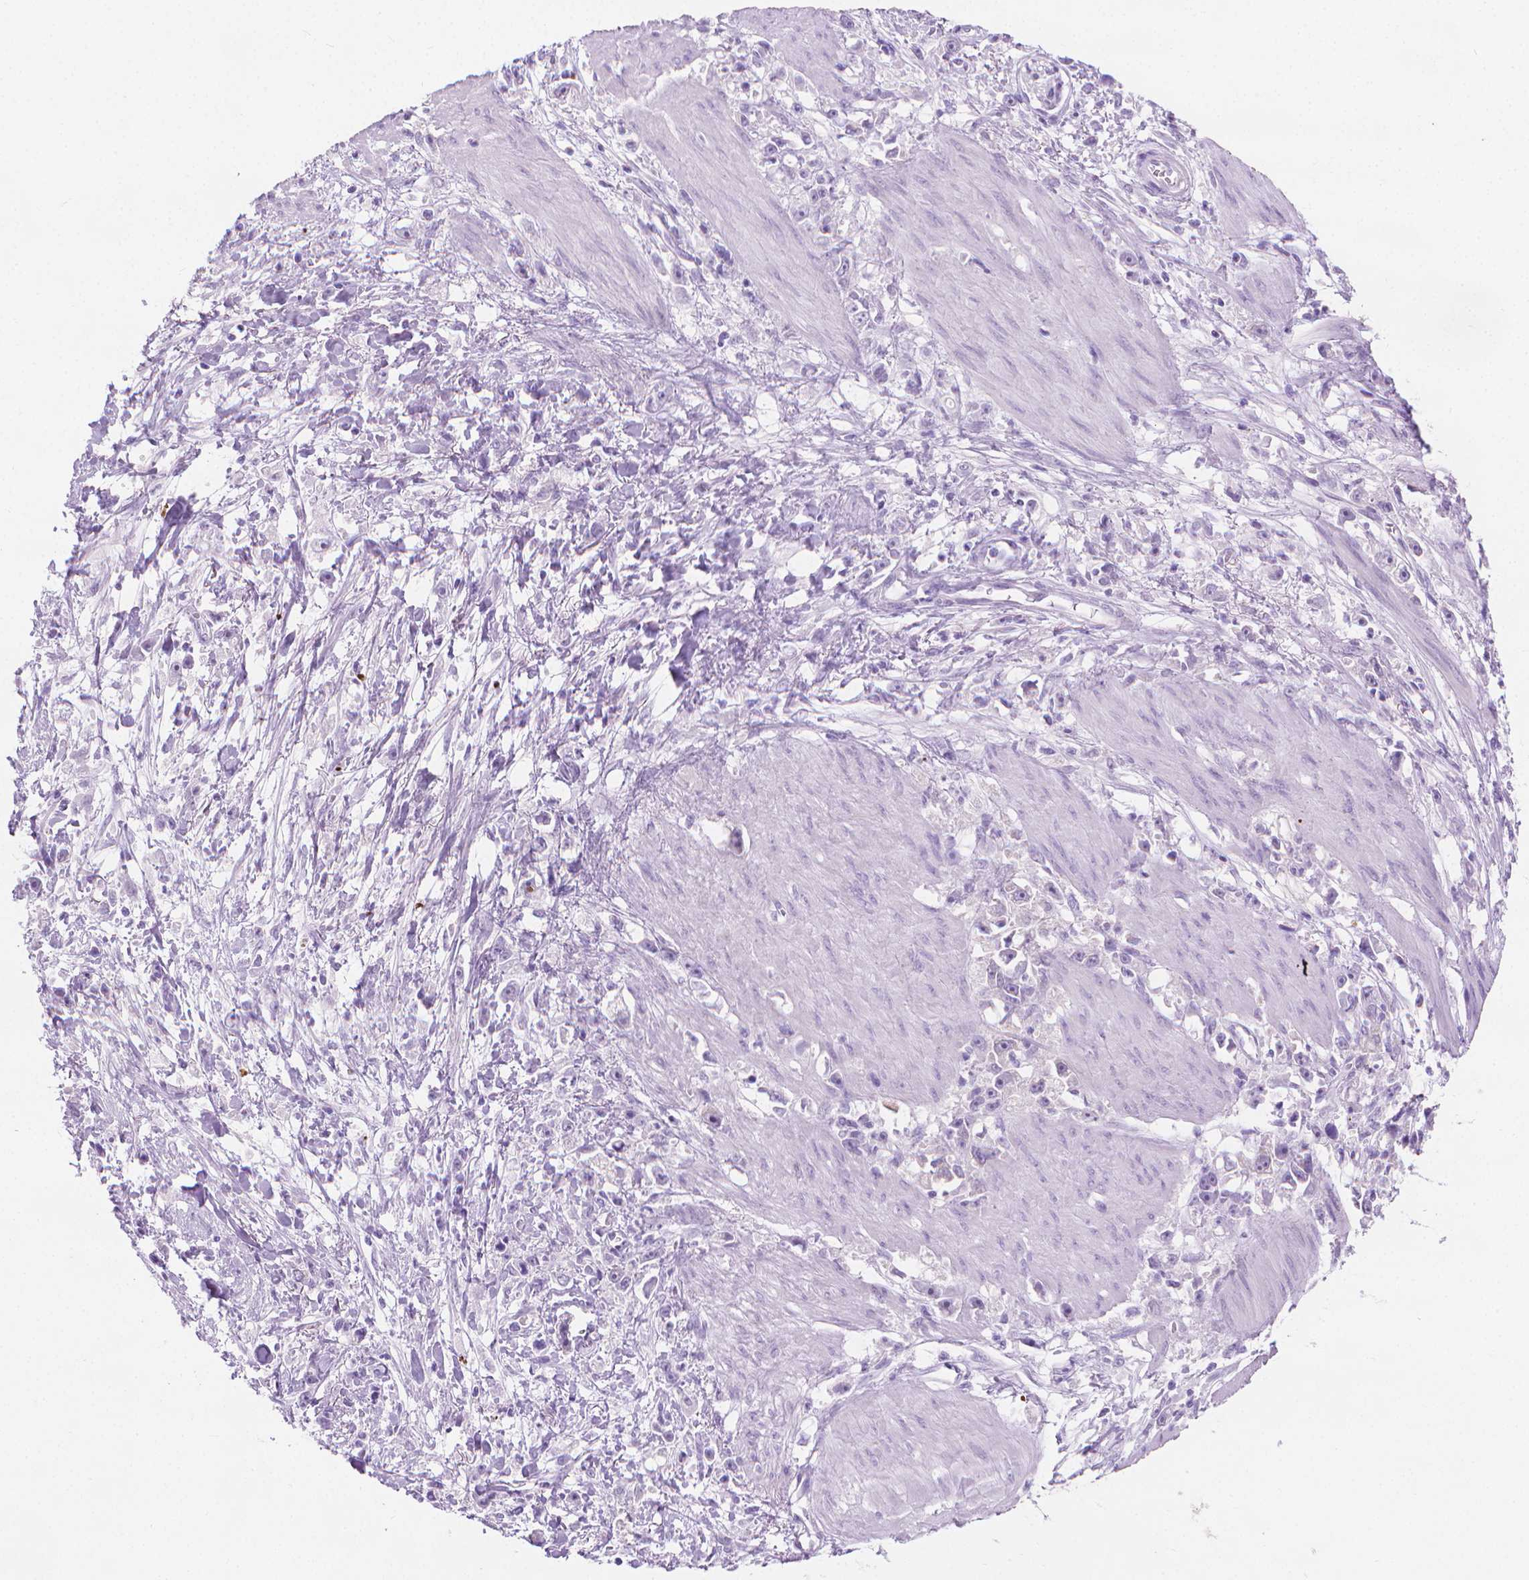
{"staining": {"intensity": "negative", "quantity": "none", "location": "none"}, "tissue": "stomach cancer", "cell_type": "Tumor cells", "image_type": "cancer", "snomed": [{"axis": "morphology", "description": "Adenocarcinoma, NOS"}, {"axis": "topography", "description": "Stomach"}], "caption": "Human stomach cancer stained for a protein using immunohistochemistry (IHC) displays no expression in tumor cells.", "gene": "CFAP52", "patient": {"sex": "female", "age": 59}}